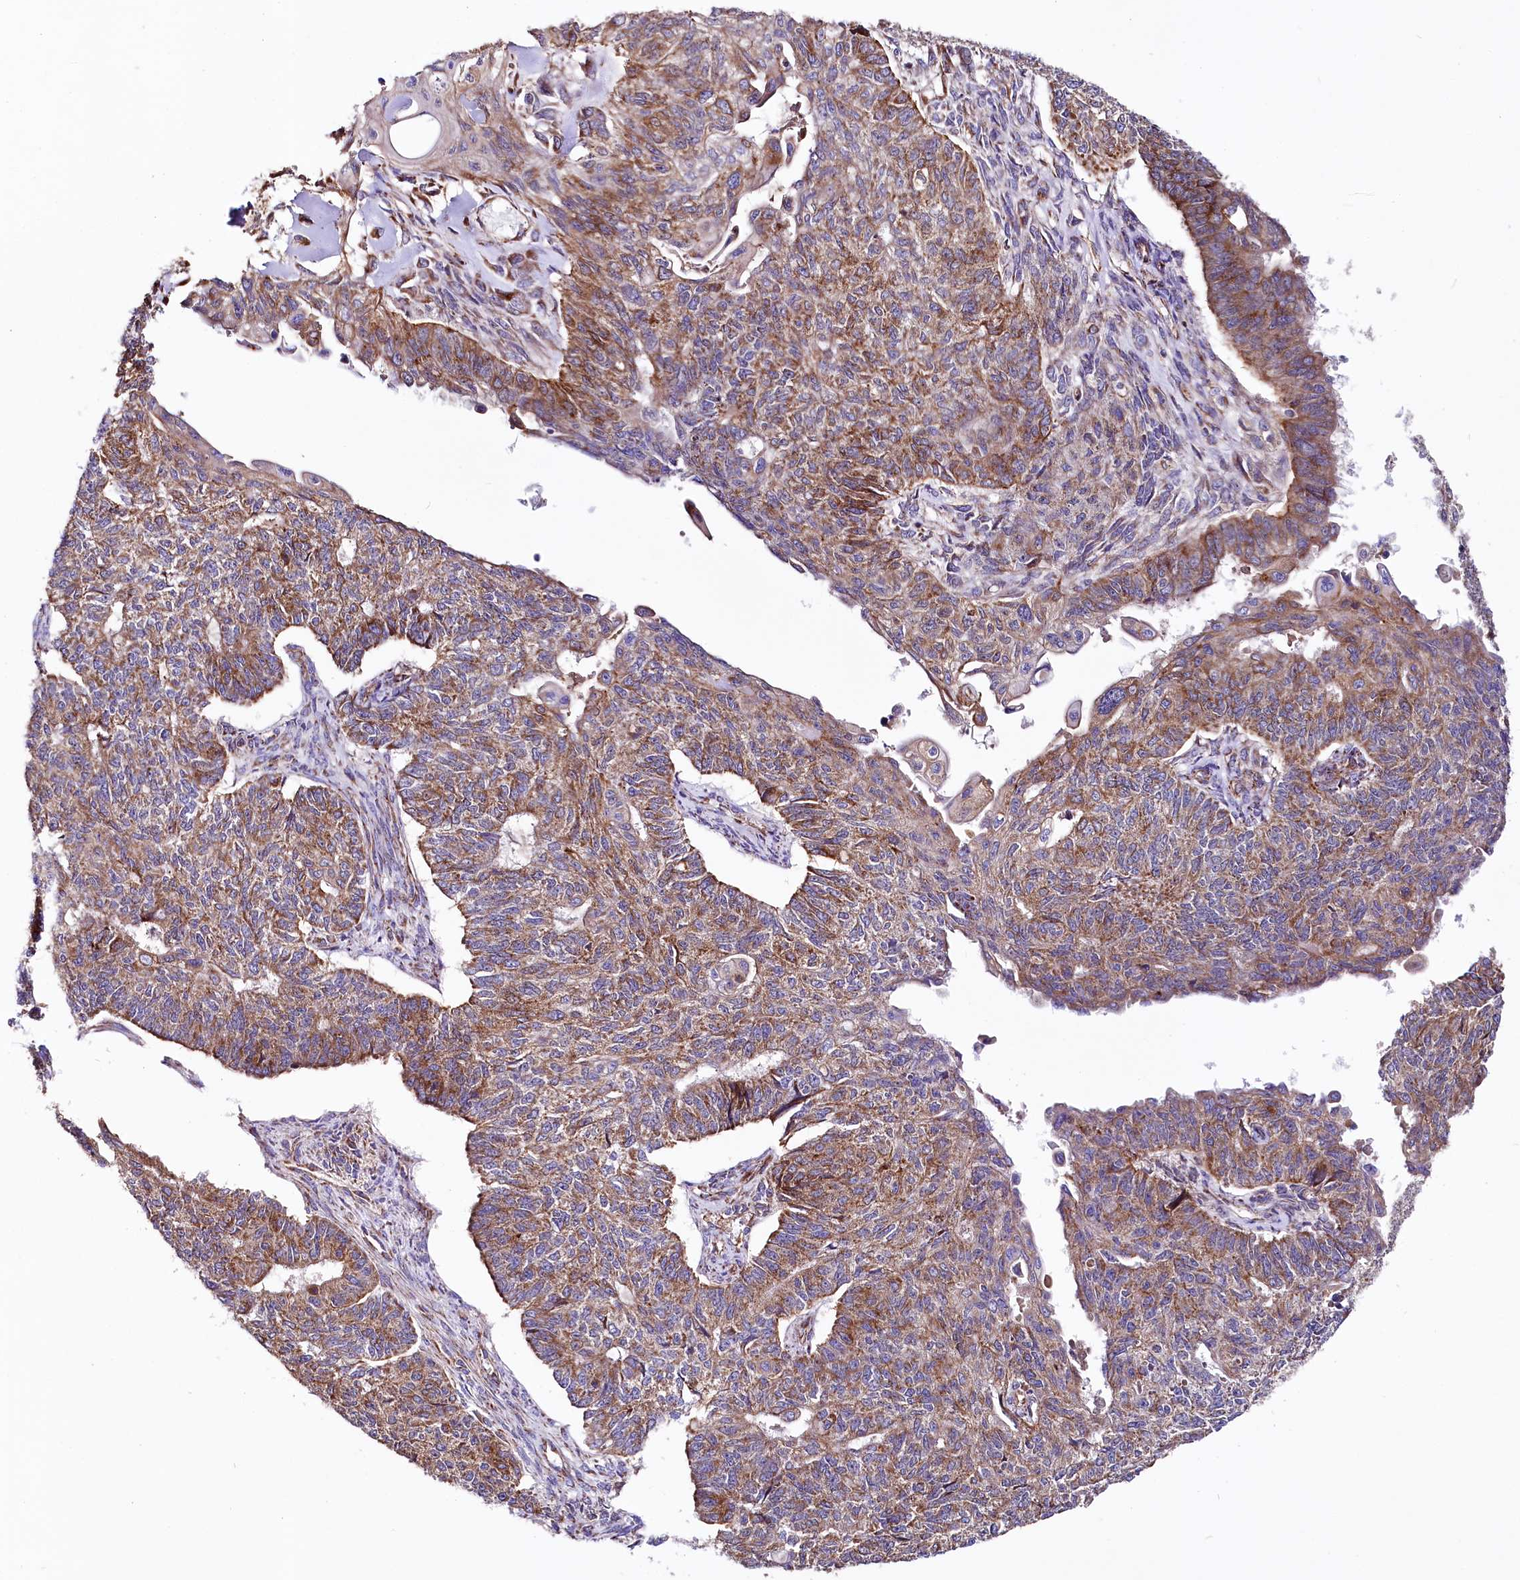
{"staining": {"intensity": "moderate", "quantity": ">75%", "location": "cytoplasmic/membranous"}, "tissue": "endometrial cancer", "cell_type": "Tumor cells", "image_type": "cancer", "snomed": [{"axis": "morphology", "description": "Adenocarcinoma, NOS"}, {"axis": "topography", "description": "Endometrium"}], "caption": "An immunohistochemistry image of tumor tissue is shown. Protein staining in brown shows moderate cytoplasmic/membranous positivity in endometrial cancer (adenocarcinoma) within tumor cells.", "gene": "APLP2", "patient": {"sex": "female", "age": 32}}